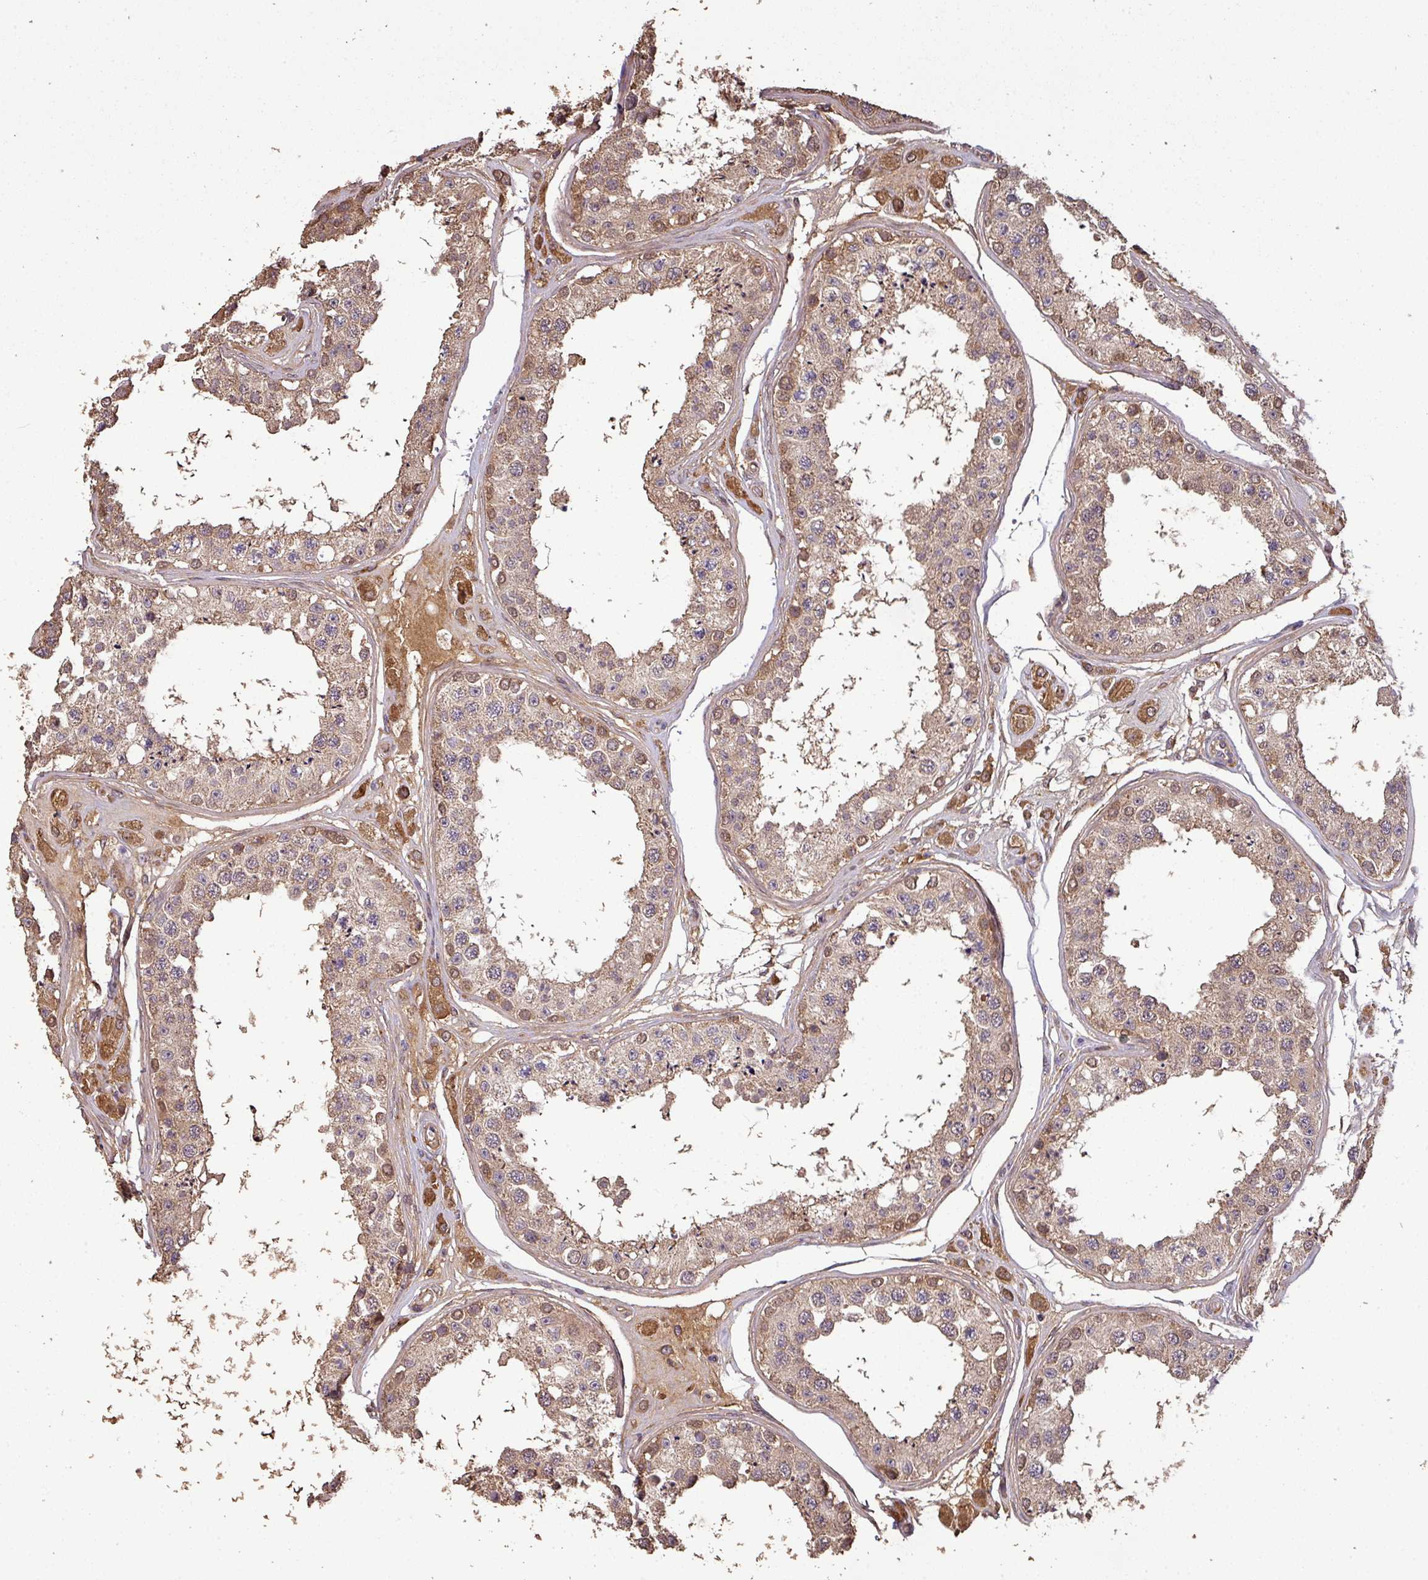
{"staining": {"intensity": "moderate", "quantity": ">75%", "location": "cytoplasmic/membranous"}, "tissue": "testis", "cell_type": "Cells in seminiferous ducts", "image_type": "normal", "snomed": [{"axis": "morphology", "description": "Normal tissue, NOS"}, {"axis": "topography", "description": "Testis"}], "caption": "The micrograph reveals a brown stain indicating the presence of a protein in the cytoplasmic/membranous of cells in seminiferous ducts in testis. (IHC, brightfield microscopy, high magnification).", "gene": "ISLR", "patient": {"sex": "male", "age": 25}}